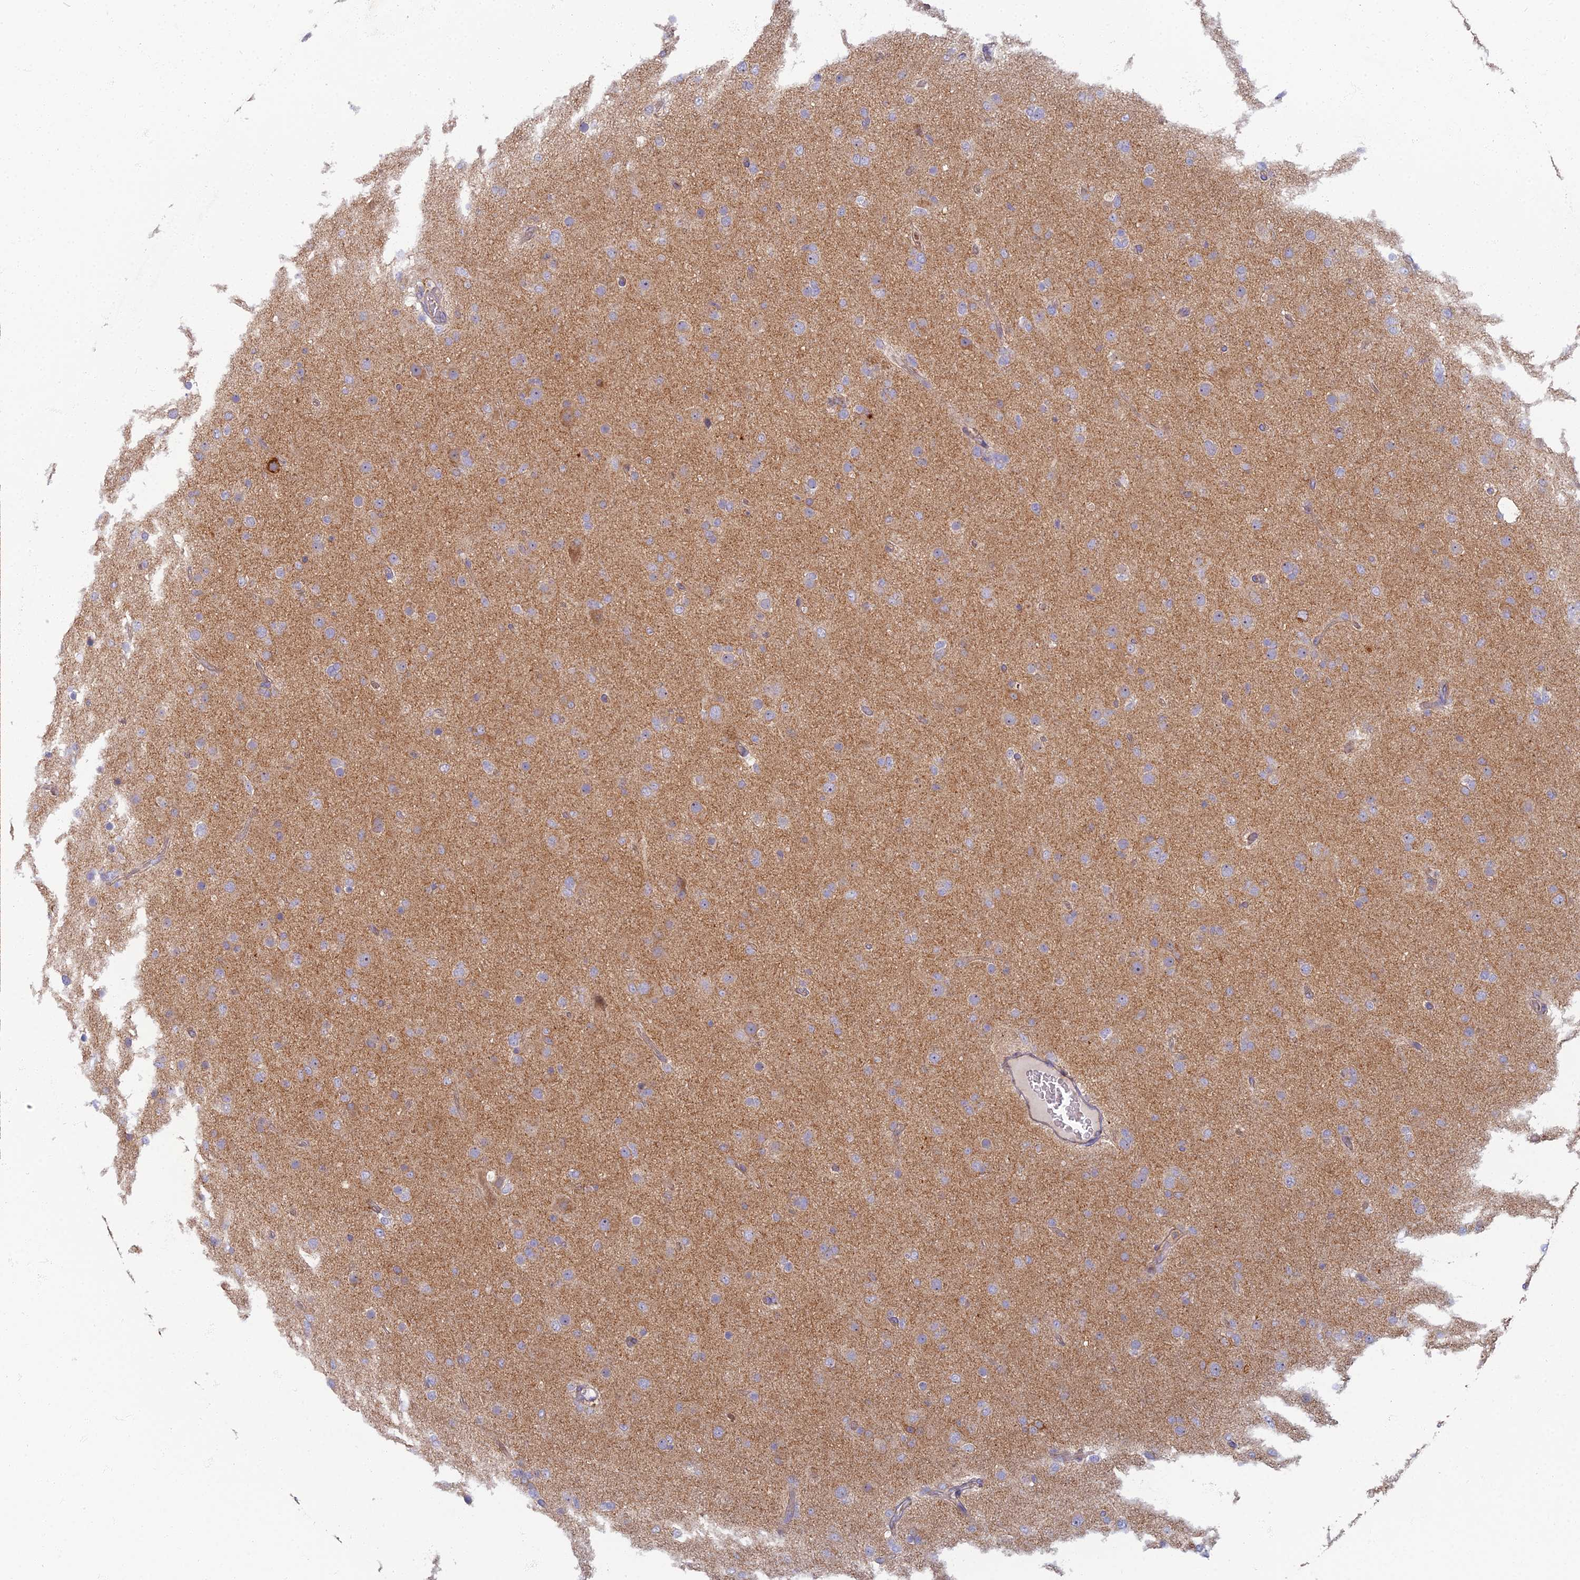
{"staining": {"intensity": "weak", "quantity": "25%-75%", "location": "cytoplasmic/membranous"}, "tissue": "glioma", "cell_type": "Tumor cells", "image_type": "cancer", "snomed": [{"axis": "morphology", "description": "Glioma, malignant, Low grade"}, {"axis": "topography", "description": "Brain"}], "caption": "Glioma tissue demonstrates weak cytoplasmic/membranous expression in approximately 25%-75% of tumor cells, visualized by immunohistochemistry. Nuclei are stained in blue.", "gene": "PROX2", "patient": {"sex": "male", "age": 65}}